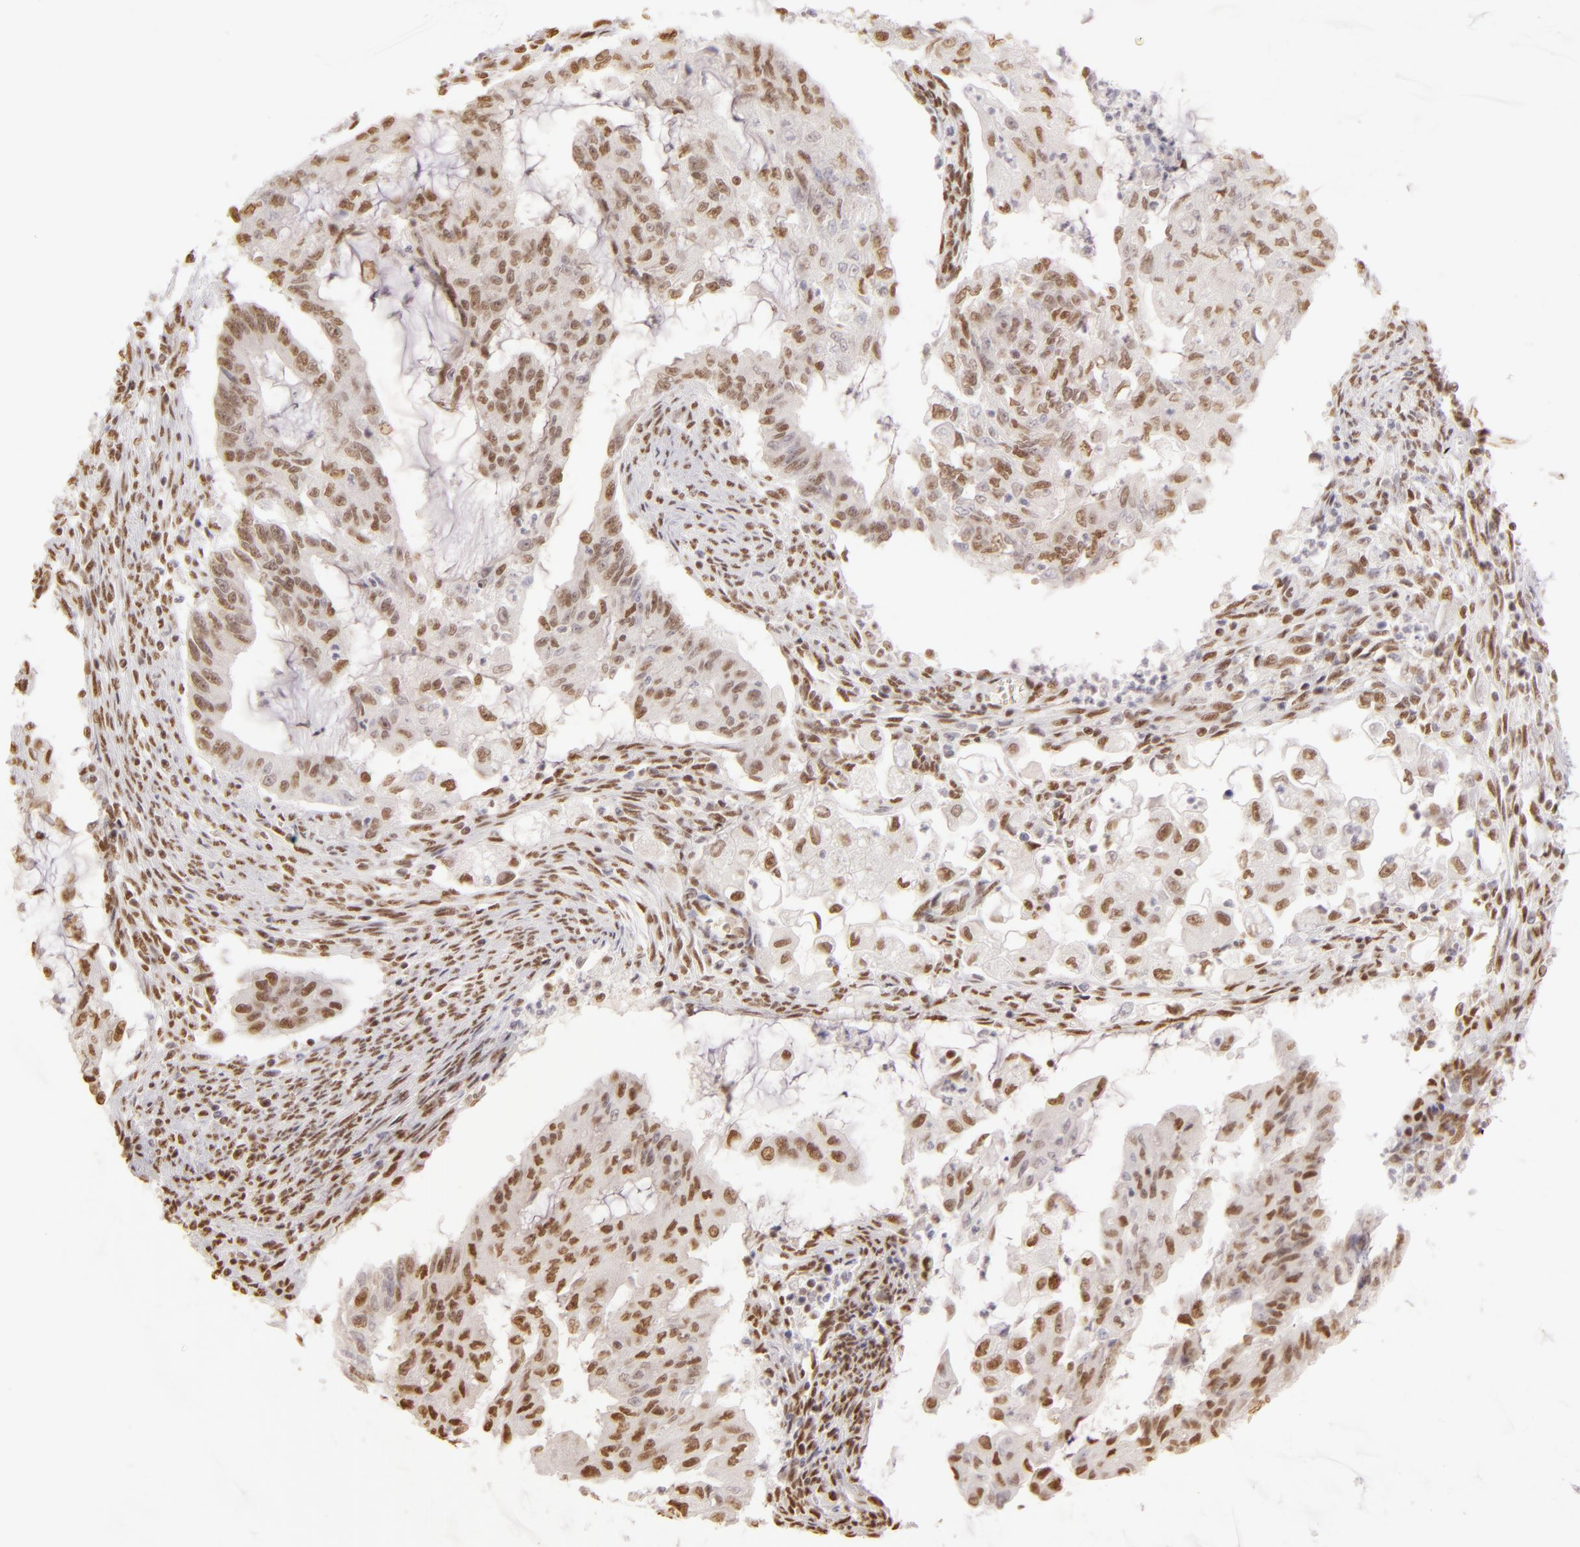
{"staining": {"intensity": "moderate", "quantity": ">75%", "location": "nuclear"}, "tissue": "endometrial cancer", "cell_type": "Tumor cells", "image_type": "cancer", "snomed": [{"axis": "morphology", "description": "Adenocarcinoma, NOS"}, {"axis": "topography", "description": "Endometrium"}], "caption": "DAB immunohistochemical staining of human endometrial cancer (adenocarcinoma) exhibits moderate nuclear protein expression in about >75% of tumor cells.", "gene": "PAPOLA", "patient": {"sex": "female", "age": 75}}